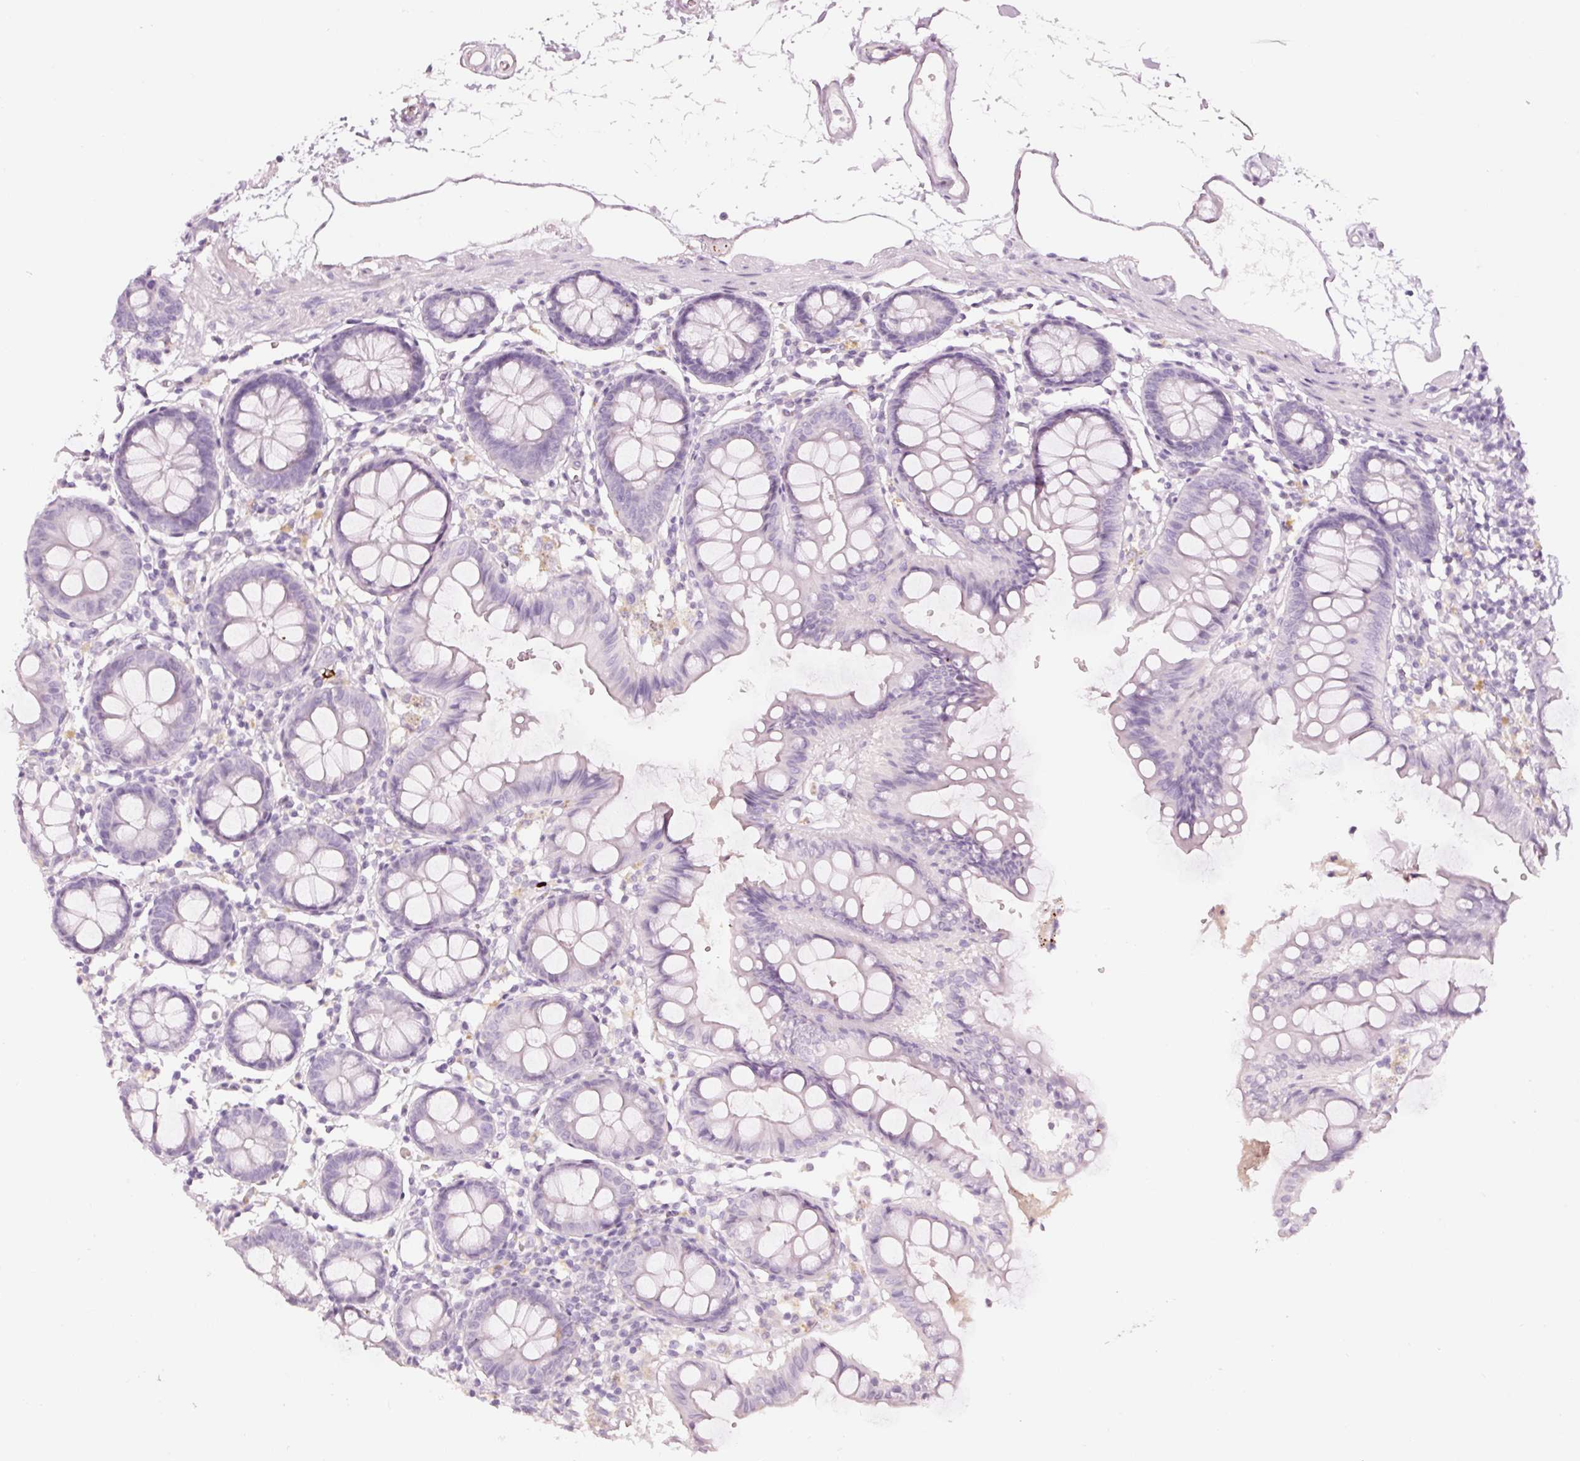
{"staining": {"intensity": "negative", "quantity": "none", "location": "none"}, "tissue": "colon", "cell_type": "Endothelial cells", "image_type": "normal", "snomed": [{"axis": "morphology", "description": "Normal tissue, NOS"}, {"axis": "topography", "description": "Colon"}], "caption": "Endothelial cells are negative for brown protein staining in unremarkable colon. Brightfield microscopy of immunohistochemistry (IHC) stained with DAB (brown) and hematoxylin (blue), captured at high magnification.", "gene": "LECT2", "patient": {"sex": "female", "age": 84}}